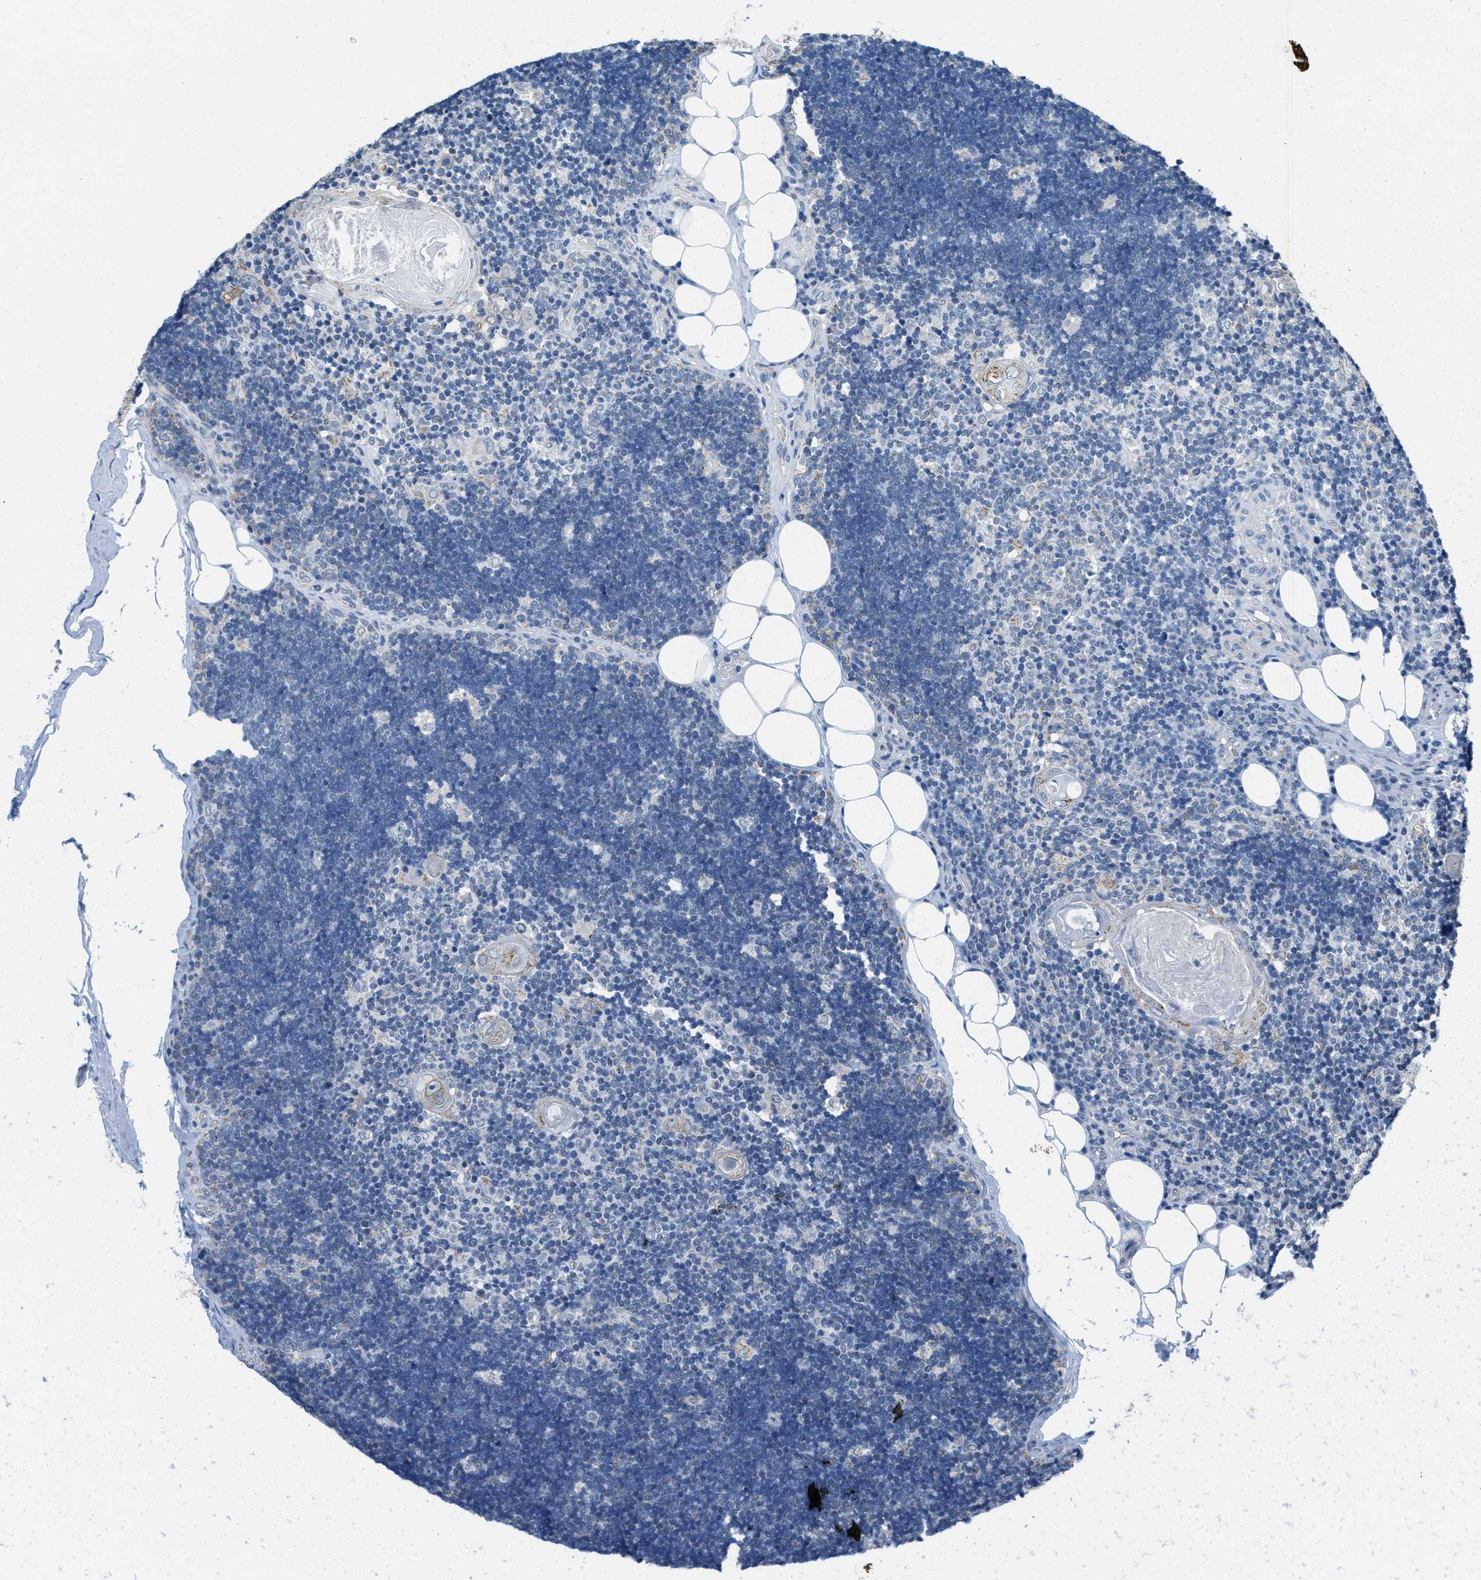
{"staining": {"intensity": "weak", "quantity": "<25%", "location": "cytoplasmic/membranous"}, "tissue": "lymph node", "cell_type": "Germinal center cells", "image_type": "normal", "snomed": [{"axis": "morphology", "description": "Normal tissue, NOS"}, {"axis": "topography", "description": "Lymph node"}], "caption": "DAB (3,3'-diaminobenzidine) immunohistochemical staining of unremarkable human lymph node reveals no significant positivity in germinal center cells.", "gene": "TOMM70", "patient": {"sex": "male", "age": 33}}